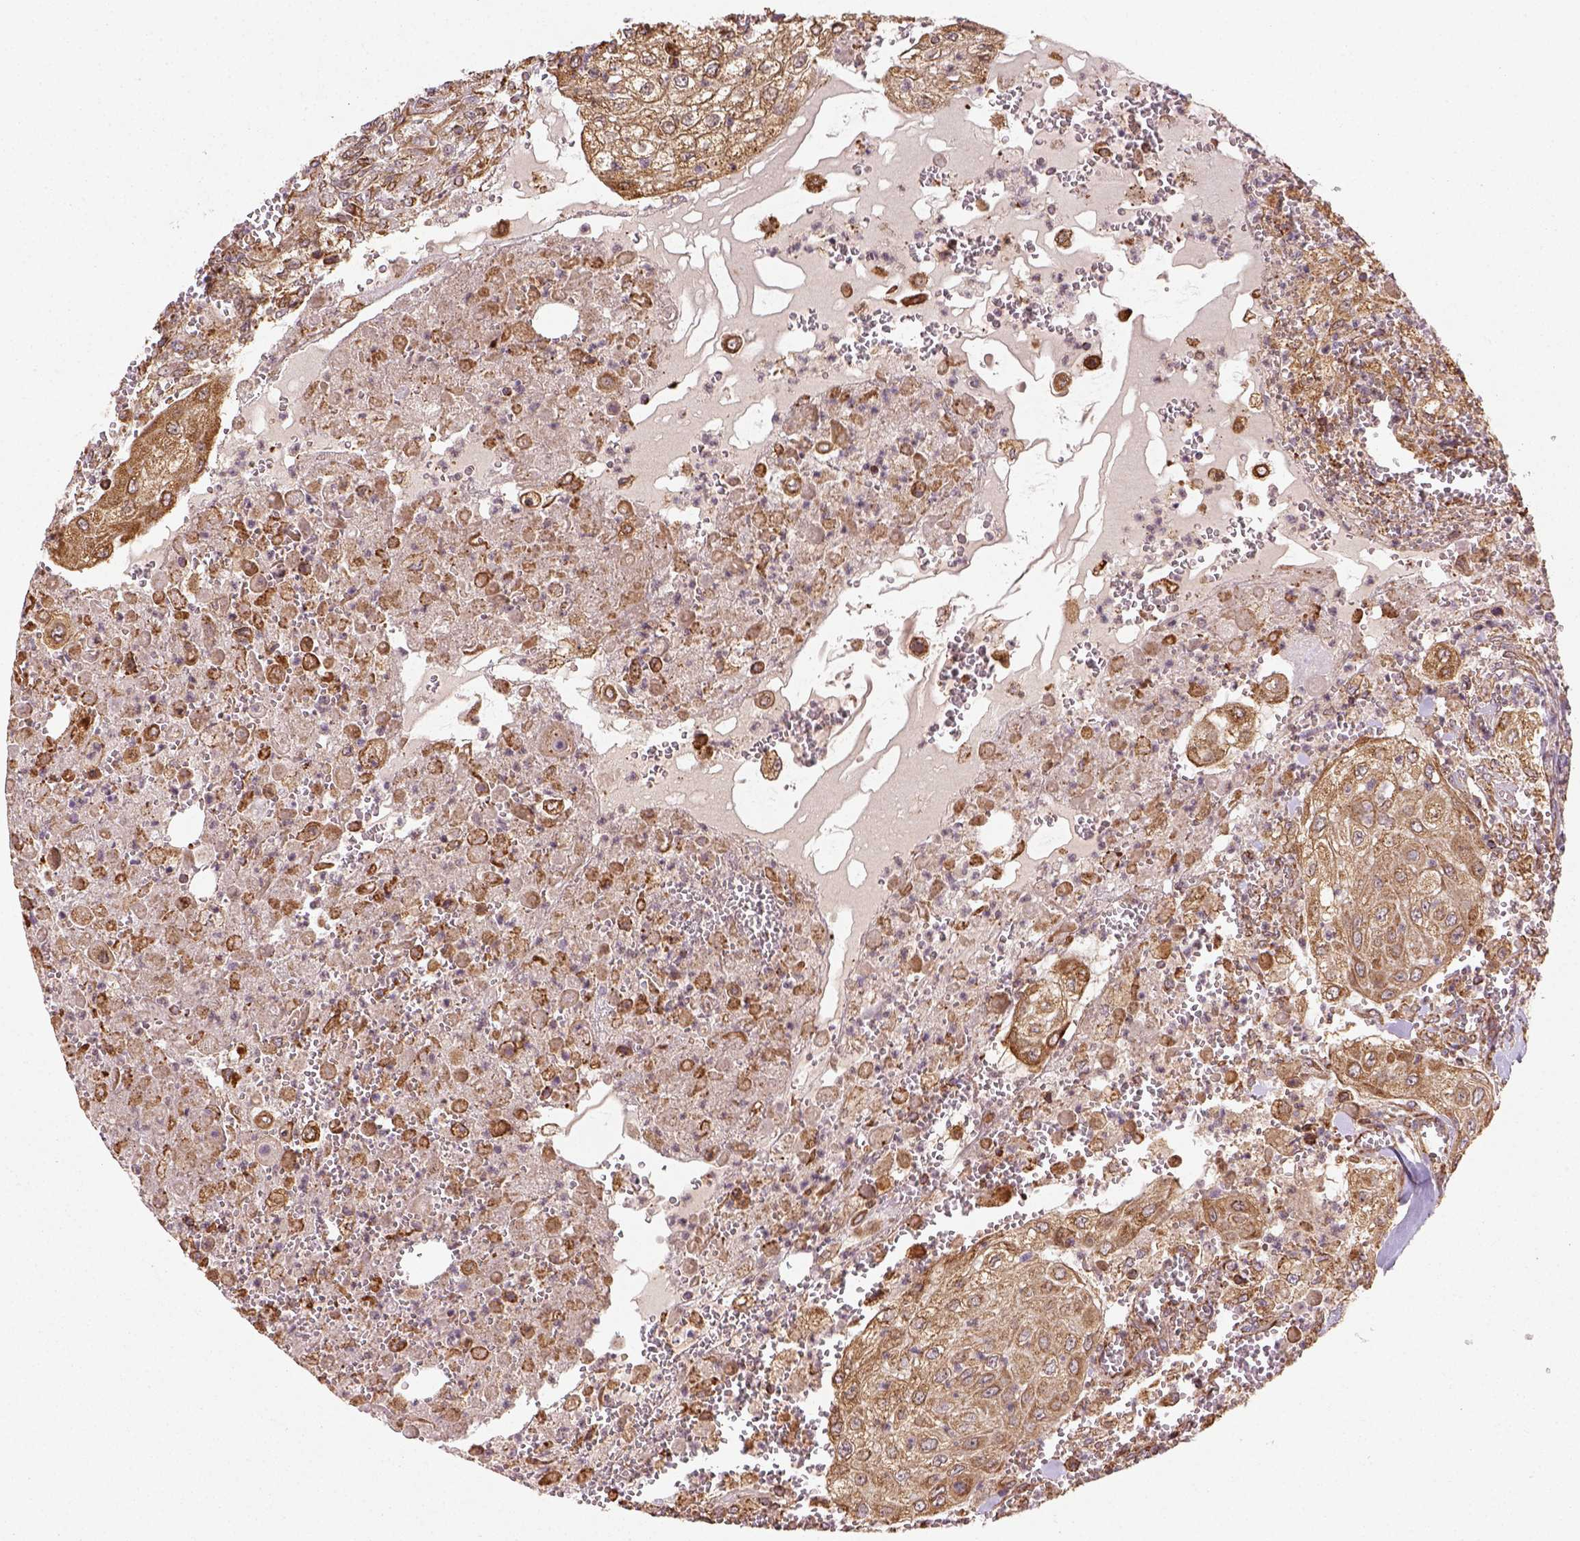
{"staining": {"intensity": "moderate", "quantity": ">75%", "location": "cytoplasmic/membranous"}, "tissue": "urothelial cancer", "cell_type": "Tumor cells", "image_type": "cancer", "snomed": [{"axis": "morphology", "description": "Urothelial carcinoma, High grade"}, {"axis": "topography", "description": "Urinary bladder"}], "caption": "DAB (3,3'-diaminobenzidine) immunohistochemical staining of human high-grade urothelial carcinoma shows moderate cytoplasmic/membranous protein staining in about >75% of tumor cells. Immunohistochemistry (ihc) stains the protein in brown and the nuclei are stained blue.", "gene": "MAPK8IP3", "patient": {"sex": "male", "age": 62}}